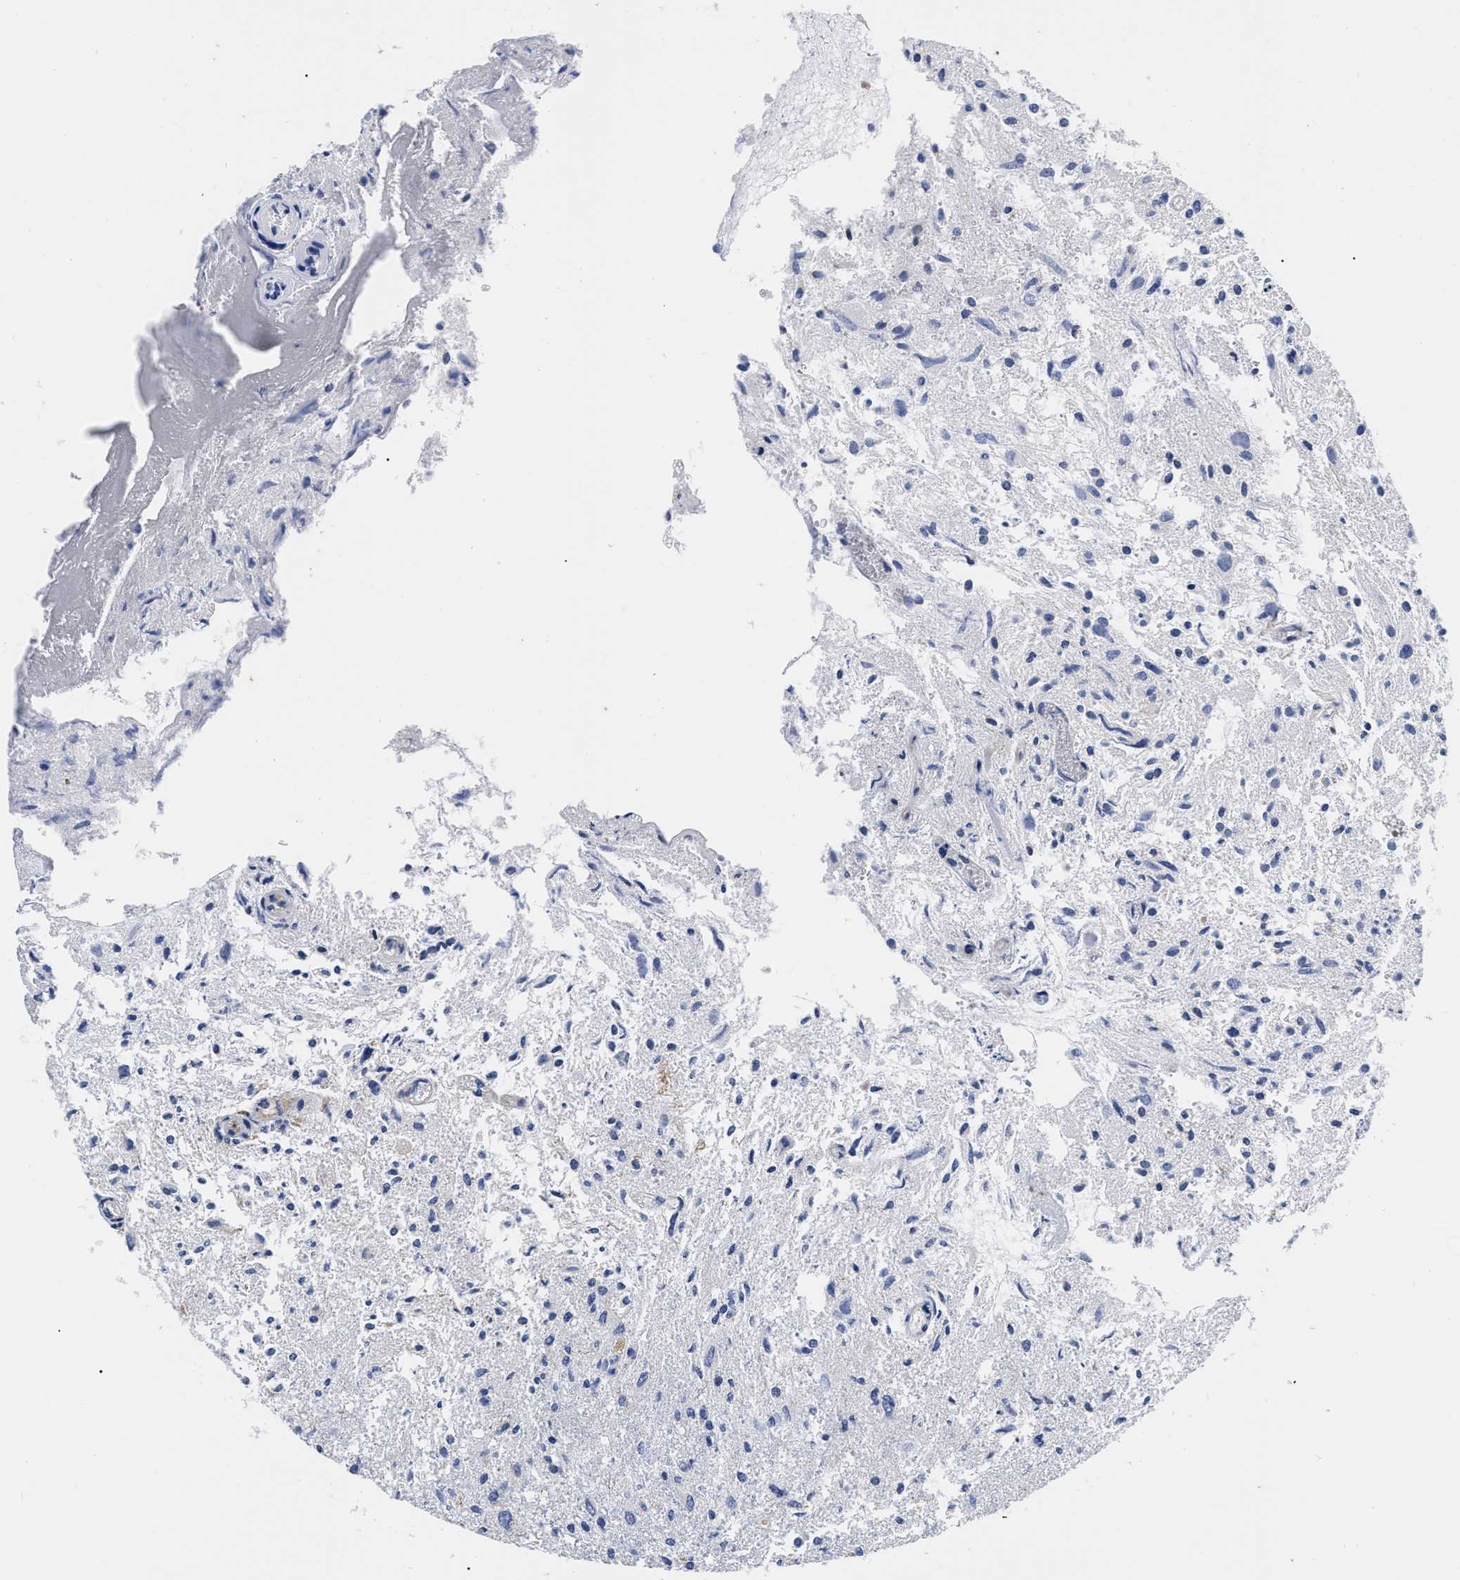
{"staining": {"intensity": "negative", "quantity": "none", "location": "none"}, "tissue": "glioma", "cell_type": "Tumor cells", "image_type": "cancer", "snomed": [{"axis": "morphology", "description": "Glioma, malignant, High grade"}, {"axis": "topography", "description": "Brain"}], "caption": "Malignant high-grade glioma was stained to show a protein in brown. There is no significant expression in tumor cells.", "gene": "IRAG2", "patient": {"sex": "female", "age": 59}}